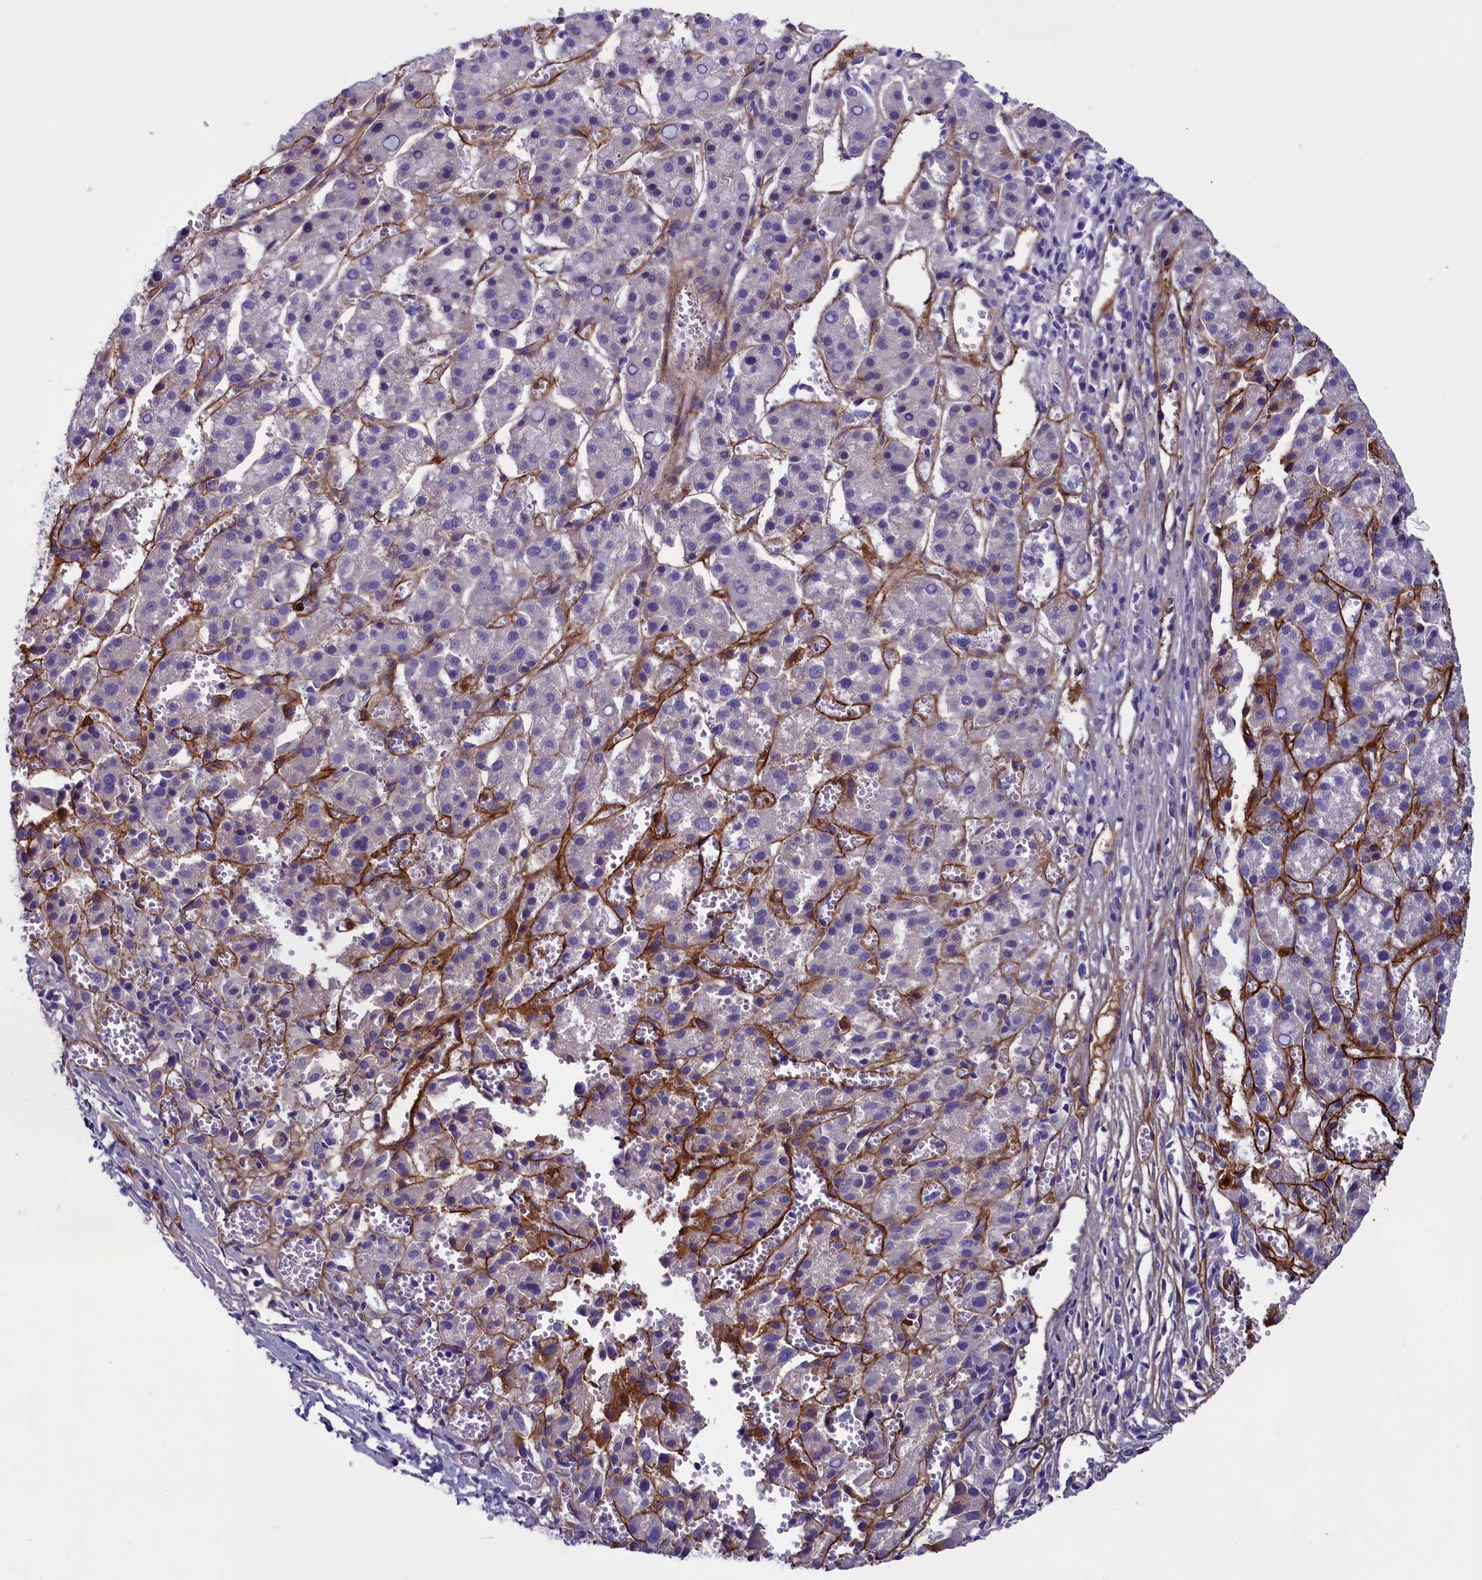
{"staining": {"intensity": "negative", "quantity": "none", "location": "none"}, "tissue": "liver cancer", "cell_type": "Tumor cells", "image_type": "cancer", "snomed": [{"axis": "morphology", "description": "Carcinoma, Hepatocellular, NOS"}, {"axis": "topography", "description": "Liver"}], "caption": "Liver hepatocellular carcinoma was stained to show a protein in brown. There is no significant expression in tumor cells. The staining was performed using DAB (3,3'-diaminobenzidine) to visualize the protein expression in brown, while the nuclei were stained in blue with hematoxylin (Magnification: 20x).", "gene": "LOXL1", "patient": {"sex": "female", "age": 58}}